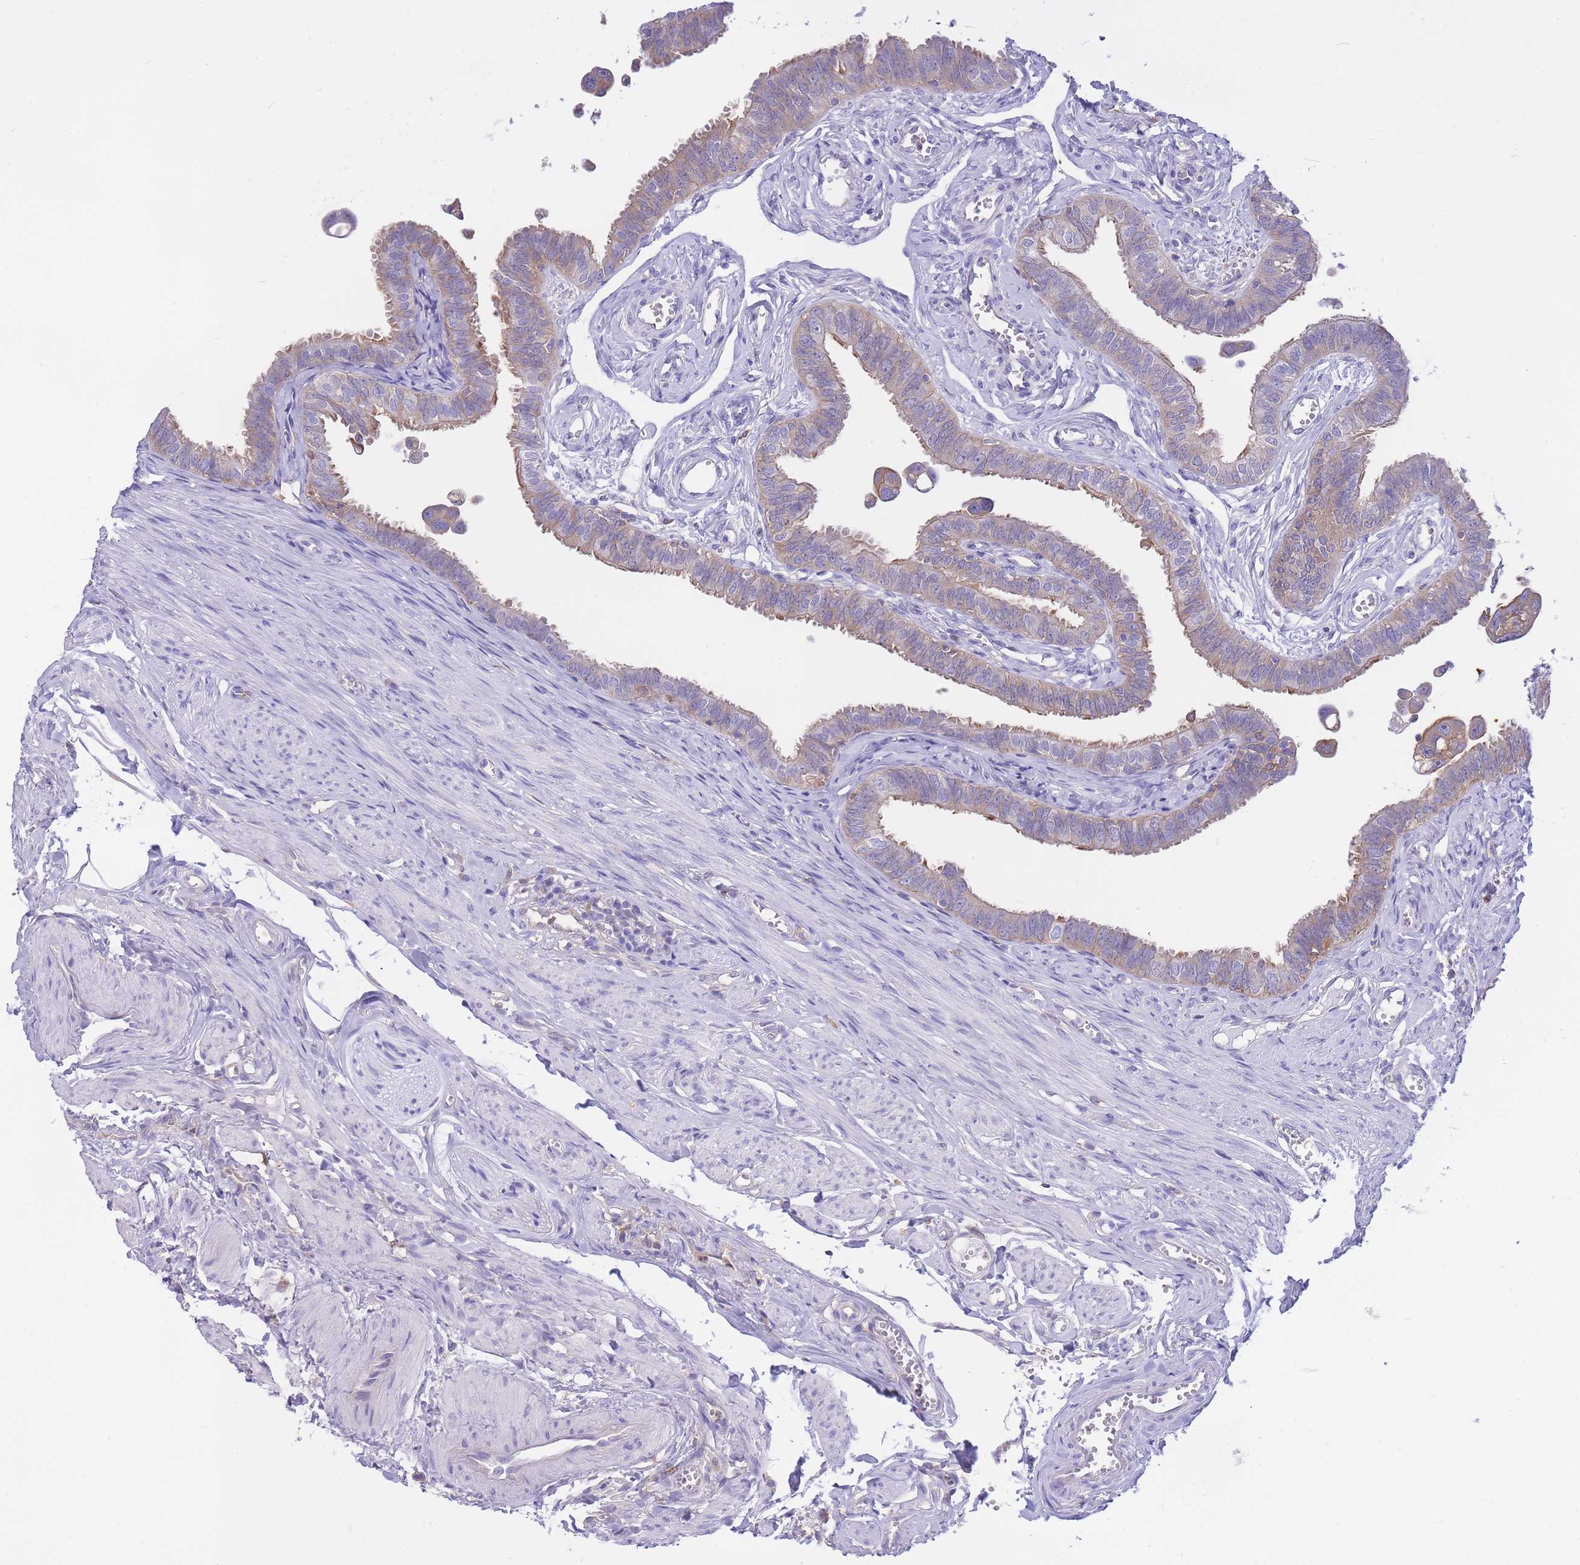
{"staining": {"intensity": "weak", "quantity": "25%-75%", "location": "cytoplasmic/membranous"}, "tissue": "fallopian tube", "cell_type": "Glandular cells", "image_type": "normal", "snomed": [{"axis": "morphology", "description": "Normal tissue, NOS"}, {"axis": "morphology", "description": "Carcinoma, NOS"}, {"axis": "topography", "description": "Fallopian tube"}, {"axis": "topography", "description": "Ovary"}], "caption": "The histopathology image exhibits immunohistochemical staining of benign fallopian tube. There is weak cytoplasmic/membranous expression is present in about 25%-75% of glandular cells. (IHC, brightfield microscopy, high magnification).", "gene": "NAMPT", "patient": {"sex": "female", "age": 59}}